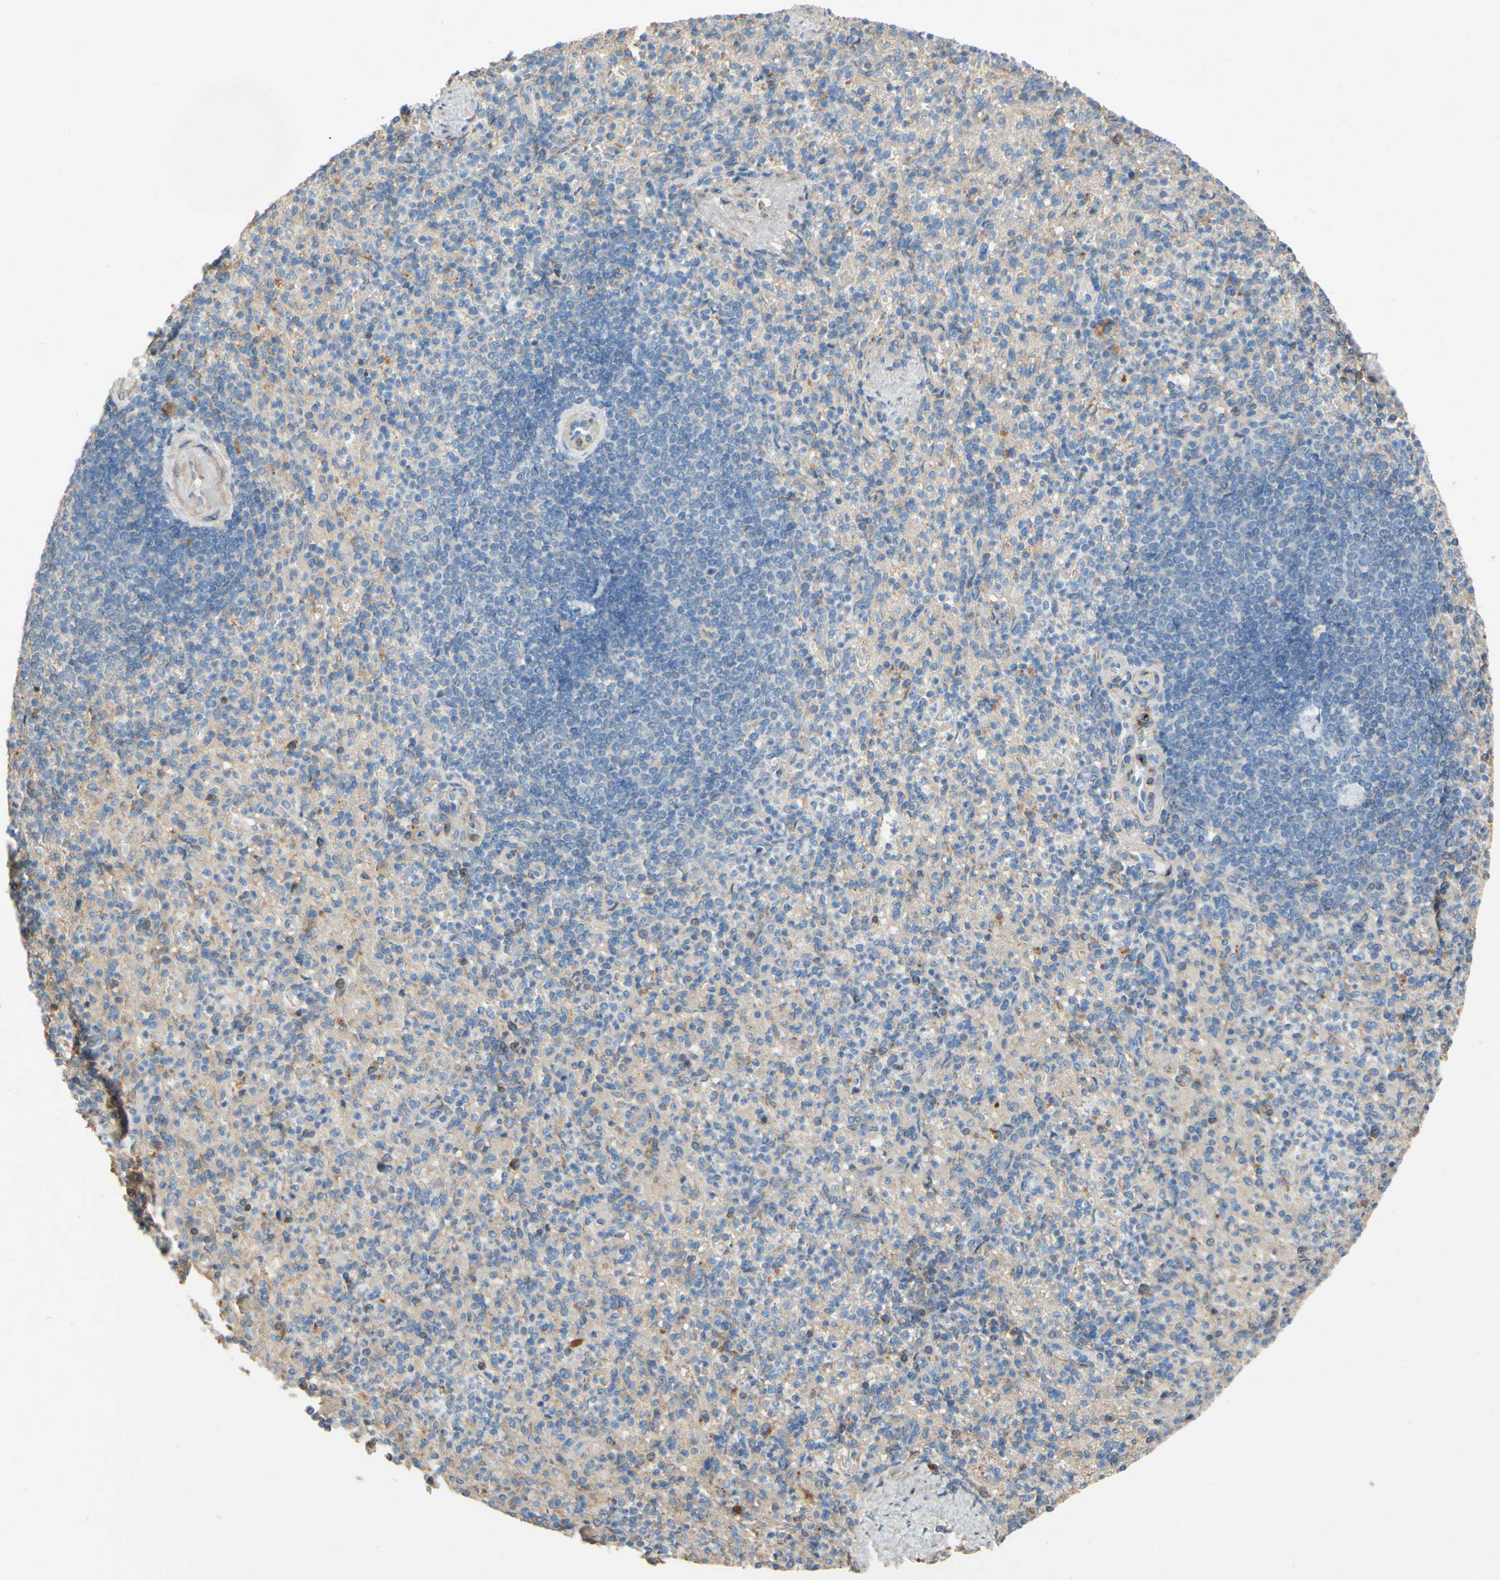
{"staining": {"intensity": "moderate", "quantity": "<25%", "location": "cytoplasmic/membranous"}, "tissue": "spleen", "cell_type": "Cells in red pulp", "image_type": "normal", "snomed": [{"axis": "morphology", "description": "Normal tissue, NOS"}, {"axis": "topography", "description": "Spleen"}], "caption": "A high-resolution histopathology image shows IHC staining of benign spleen, which shows moderate cytoplasmic/membranous staining in approximately <25% of cells in red pulp.", "gene": "DKK3", "patient": {"sex": "female", "age": 74}}